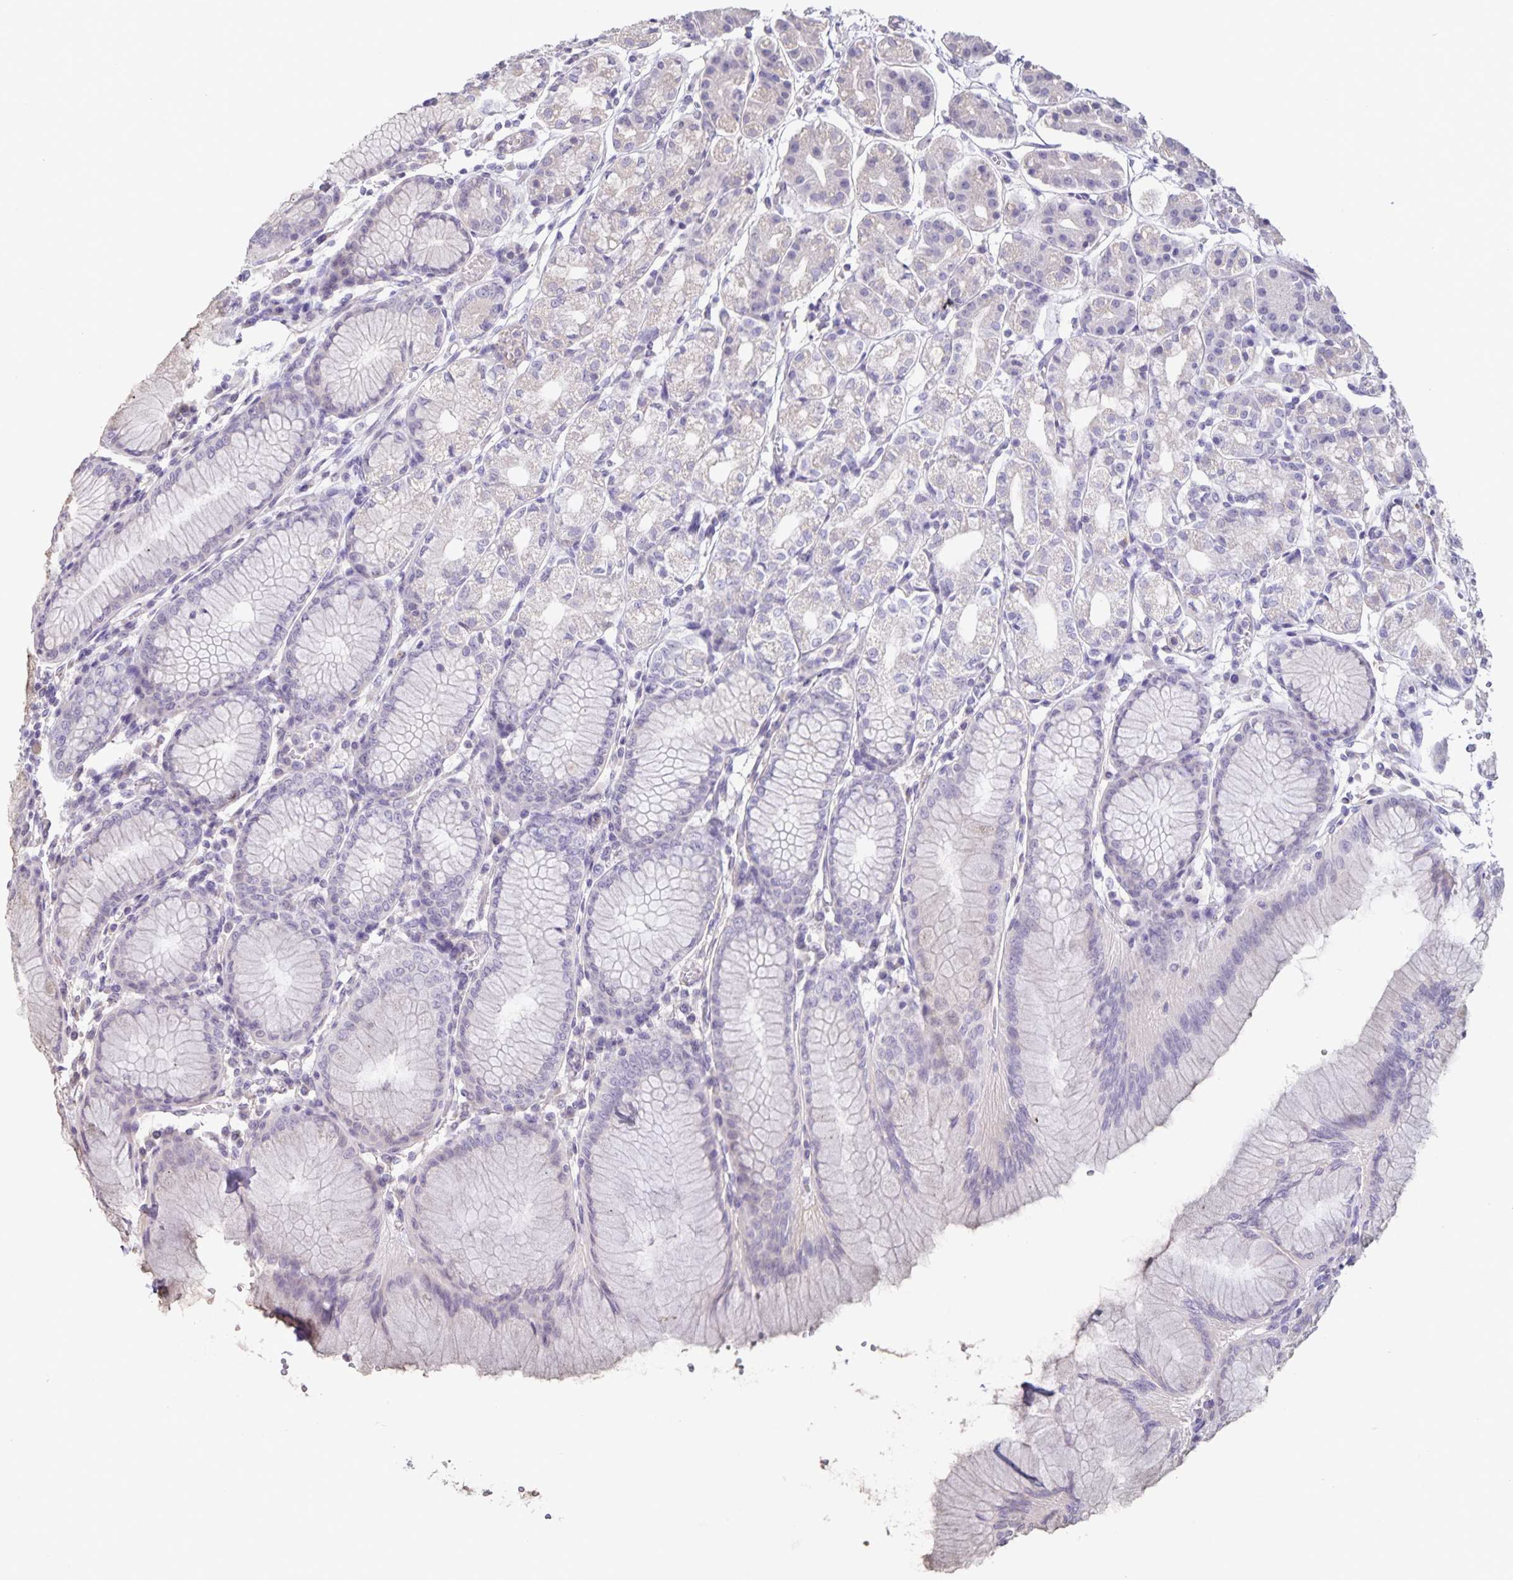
{"staining": {"intensity": "negative", "quantity": "none", "location": "none"}, "tissue": "stomach", "cell_type": "Glandular cells", "image_type": "normal", "snomed": [{"axis": "morphology", "description": "Normal tissue, NOS"}, {"axis": "topography", "description": "Stomach"}], "caption": "DAB immunohistochemical staining of unremarkable stomach displays no significant staining in glandular cells. Nuclei are stained in blue.", "gene": "INSL5", "patient": {"sex": "female", "age": 57}}